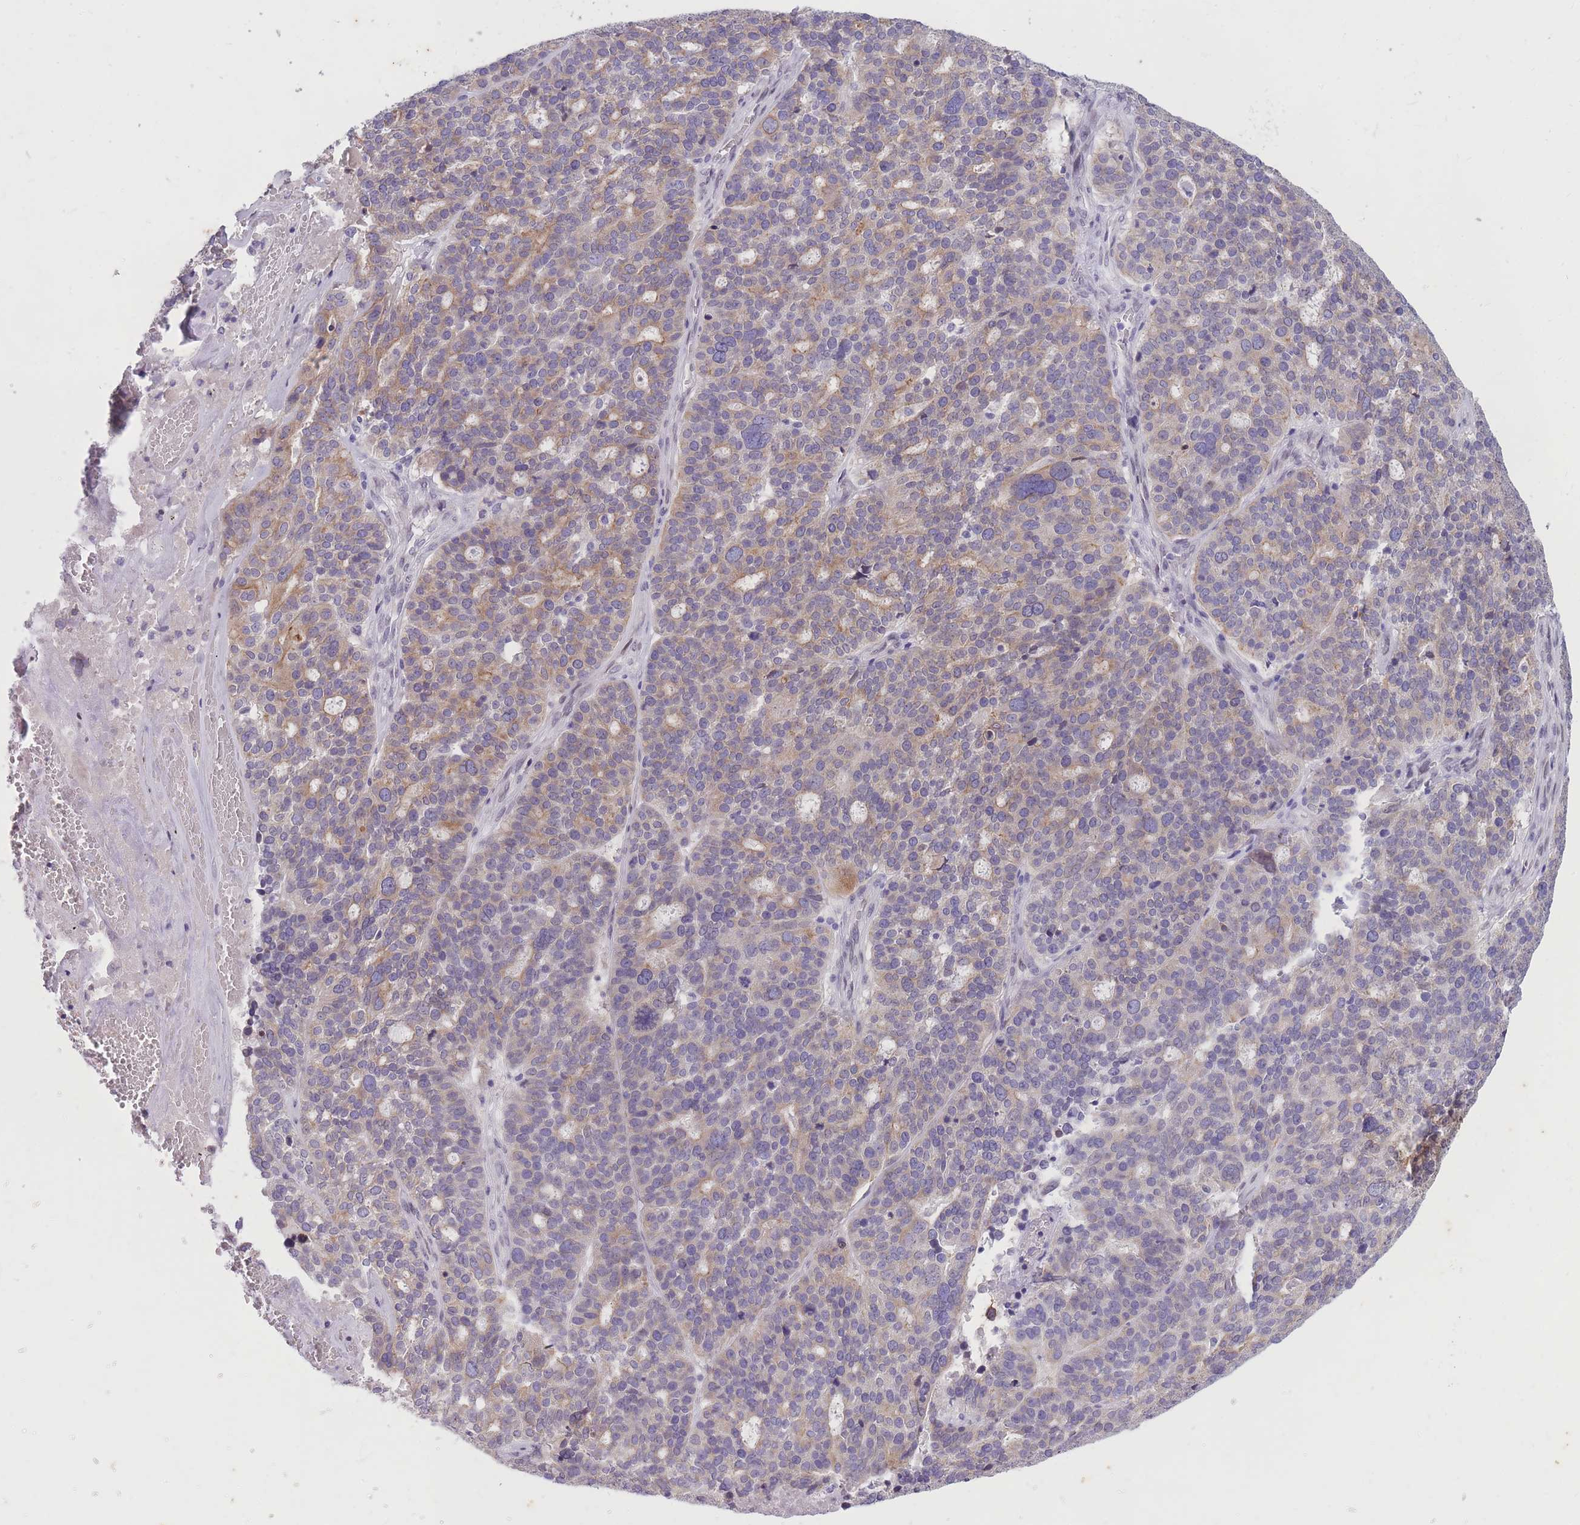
{"staining": {"intensity": "moderate", "quantity": "25%-75%", "location": "cytoplasmic/membranous"}, "tissue": "ovarian cancer", "cell_type": "Tumor cells", "image_type": "cancer", "snomed": [{"axis": "morphology", "description": "Cystadenocarcinoma, serous, NOS"}, {"axis": "topography", "description": "Ovary"}], "caption": "Ovarian cancer stained for a protein (brown) reveals moderate cytoplasmic/membranous positive expression in about 25%-75% of tumor cells.", "gene": "HOOK2", "patient": {"sex": "female", "age": 59}}